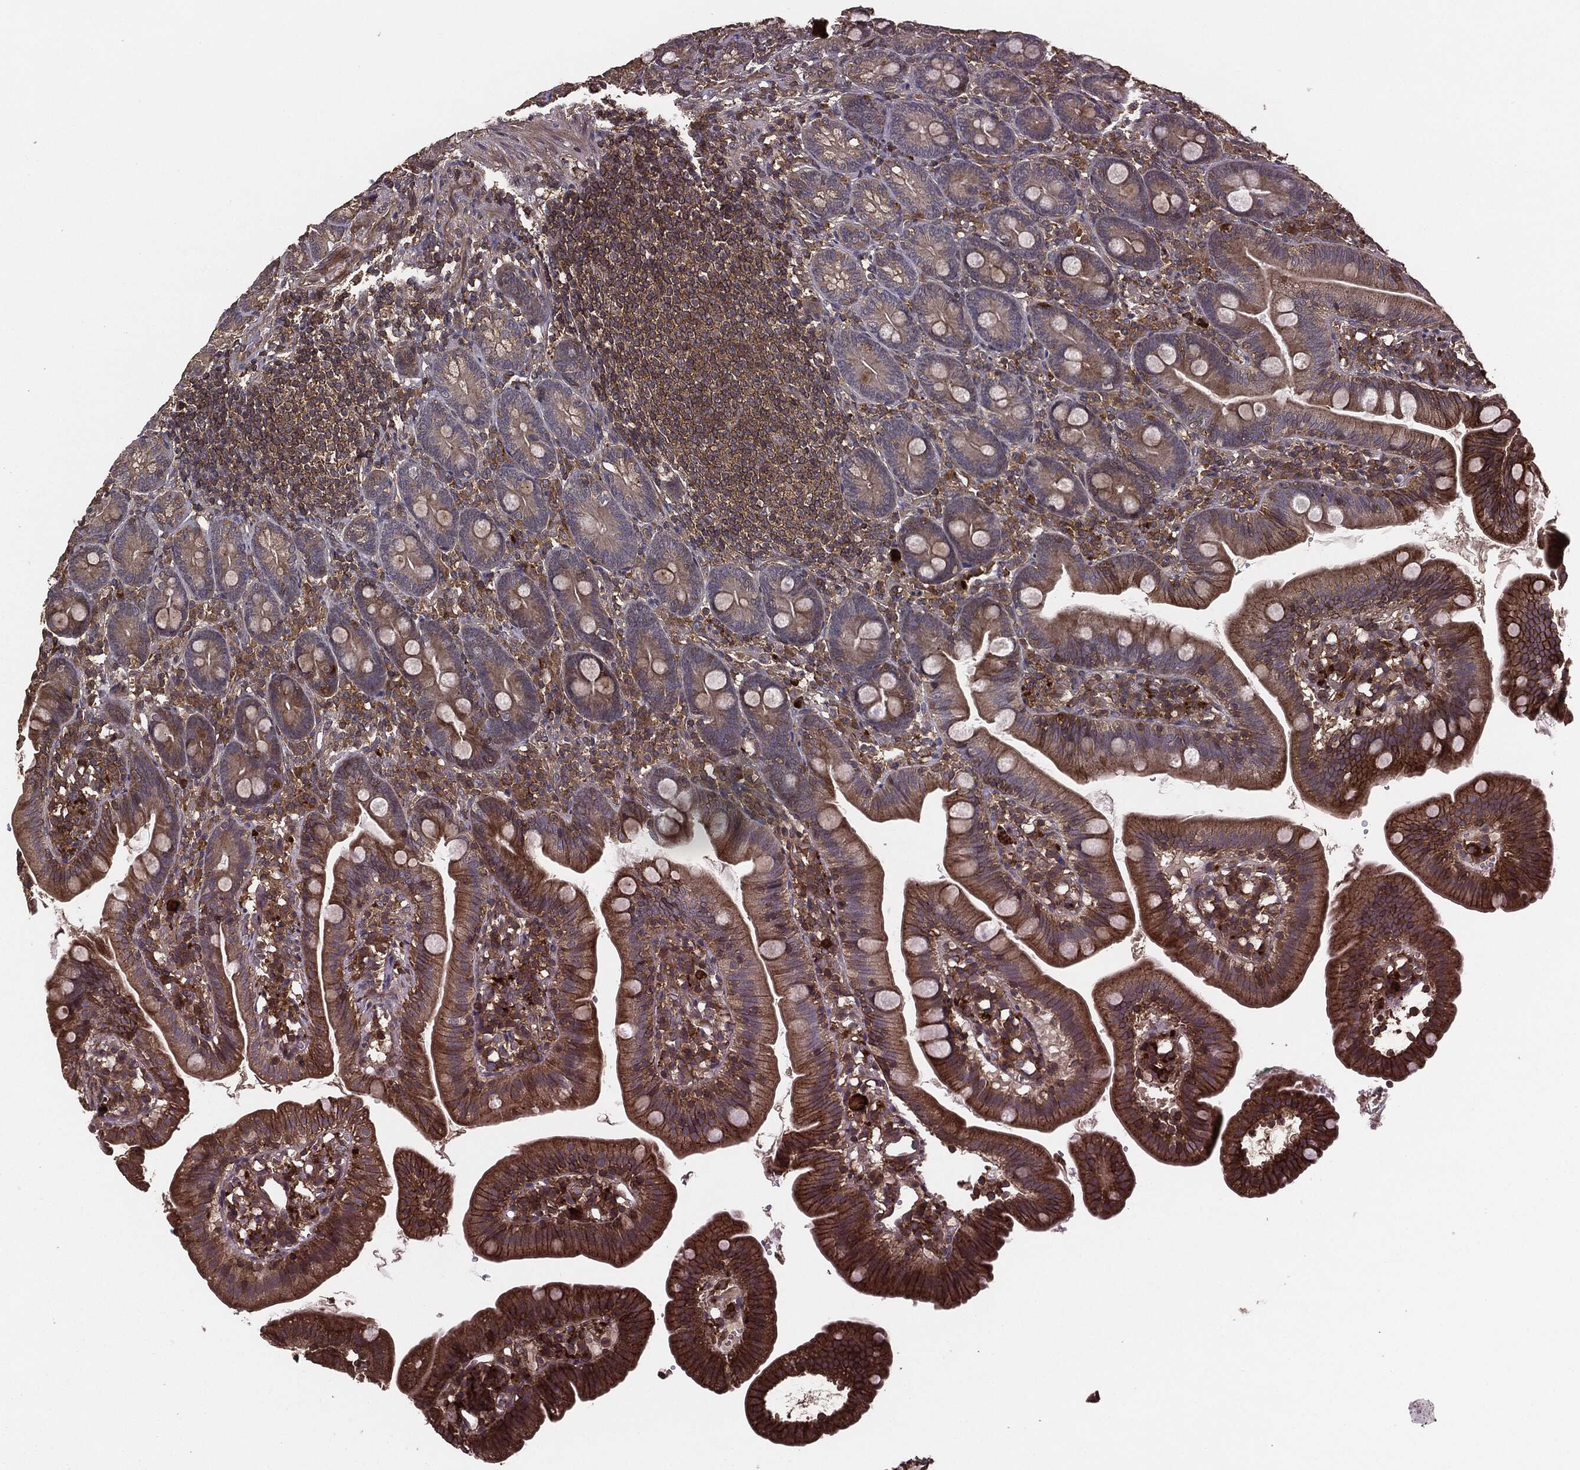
{"staining": {"intensity": "moderate", "quantity": ">75%", "location": "cytoplasmic/membranous"}, "tissue": "duodenum", "cell_type": "Glandular cells", "image_type": "normal", "snomed": [{"axis": "morphology", "description": "Normal tissue, NOS"}, {"axis": "topography", "description": "Duodenum"}], "caption": "Human duodenum stained for a protein (brown) shows moderate cytoplasmic/membranous positive staining in about >75% of glandular cells.", "gene": "ERBIN", "patient": {"sex": "female", "age": 67}}